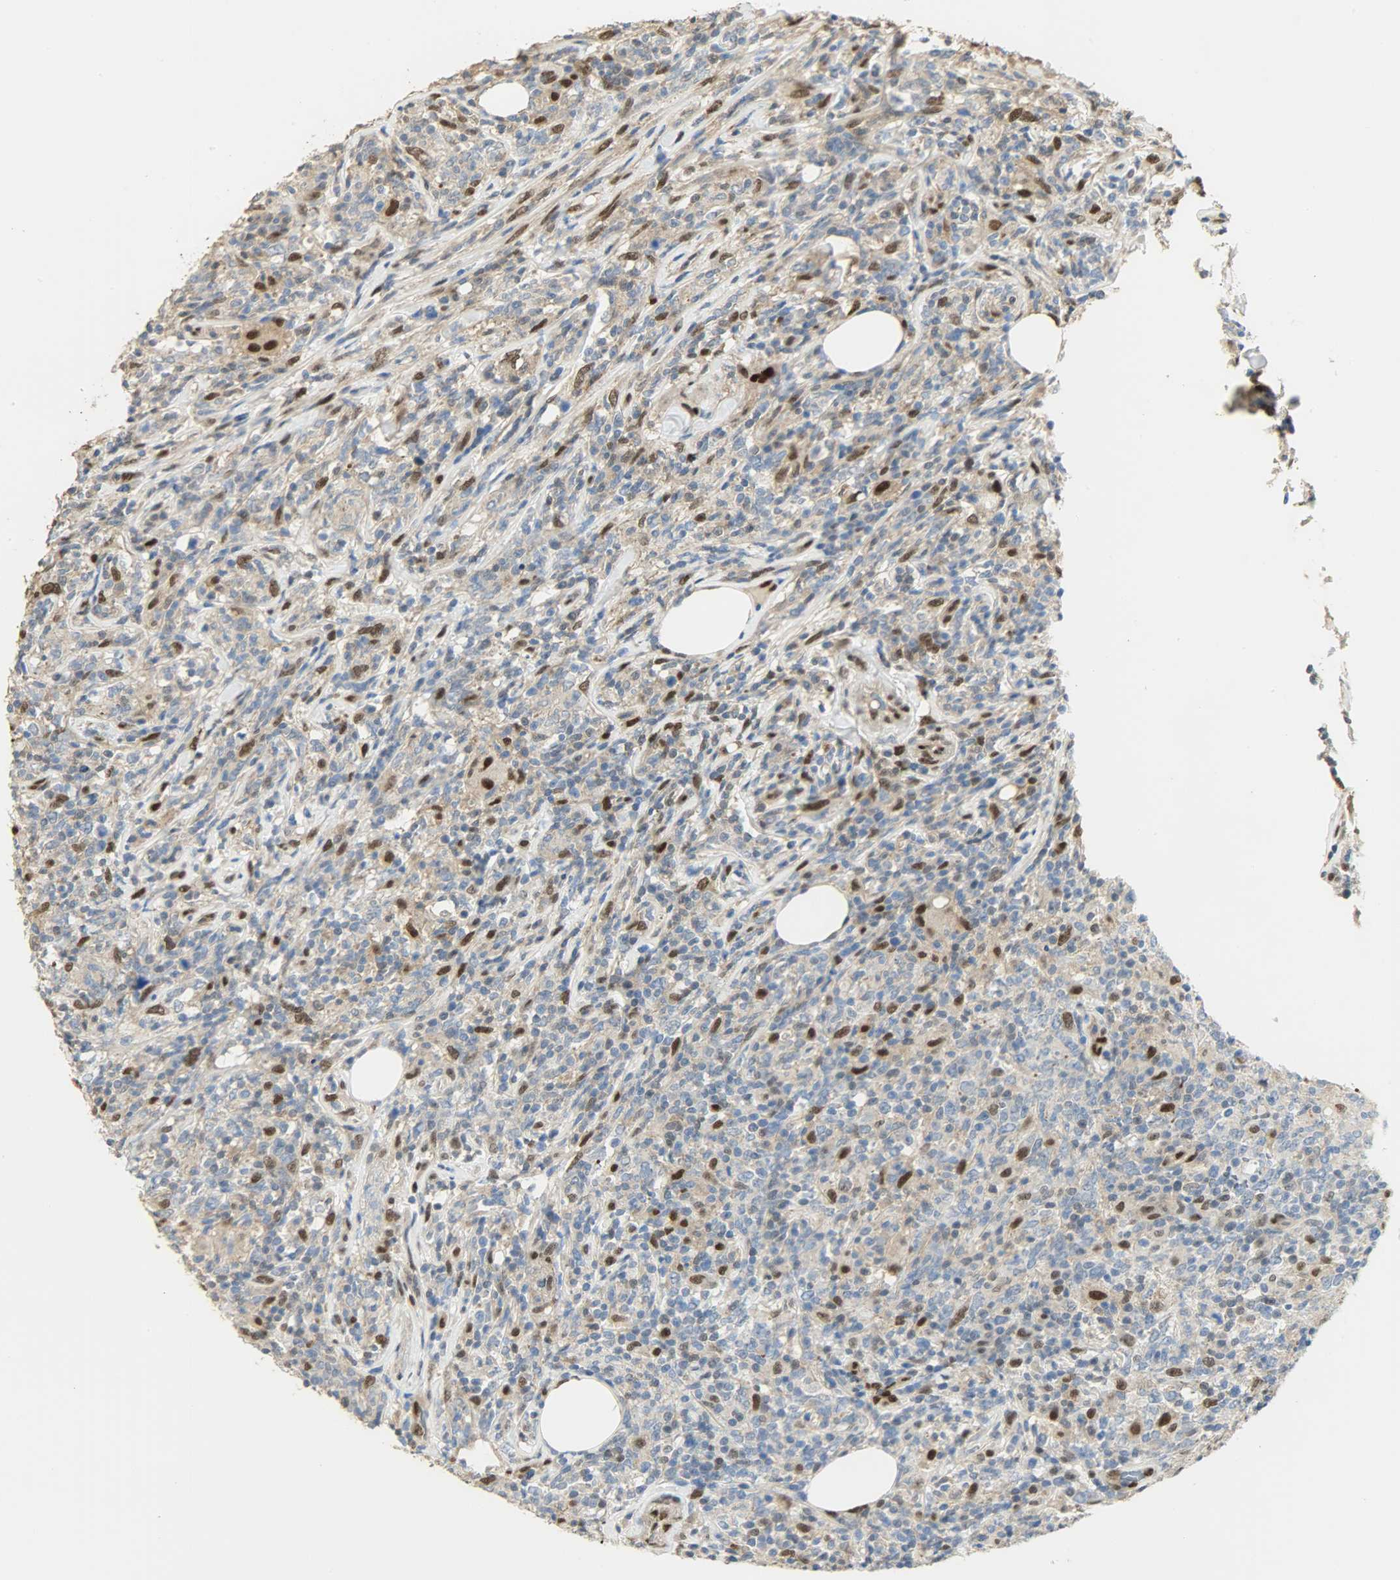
{"staining": {"intensity": "negative", "quantity": "none", "location": "none"}, "tissue": "lymphoma", "cell_type": "Tumor cells", "image_type": "cancer", "snomed": [{"axis": "morphology", "description": "Malignant lymphoma, non-Hodgkin's type, High grade"}, {"axis": "topography", "description": "Lymph node"}], "caption": "This is a photomicrograph of IHC staining of malignant lymphoma, non-Hodgkin's type (high-grade), which shows no positivity in tumor cells.", "gene": "NPEPL1", "patient": {"sex": "female", "age": 84}}